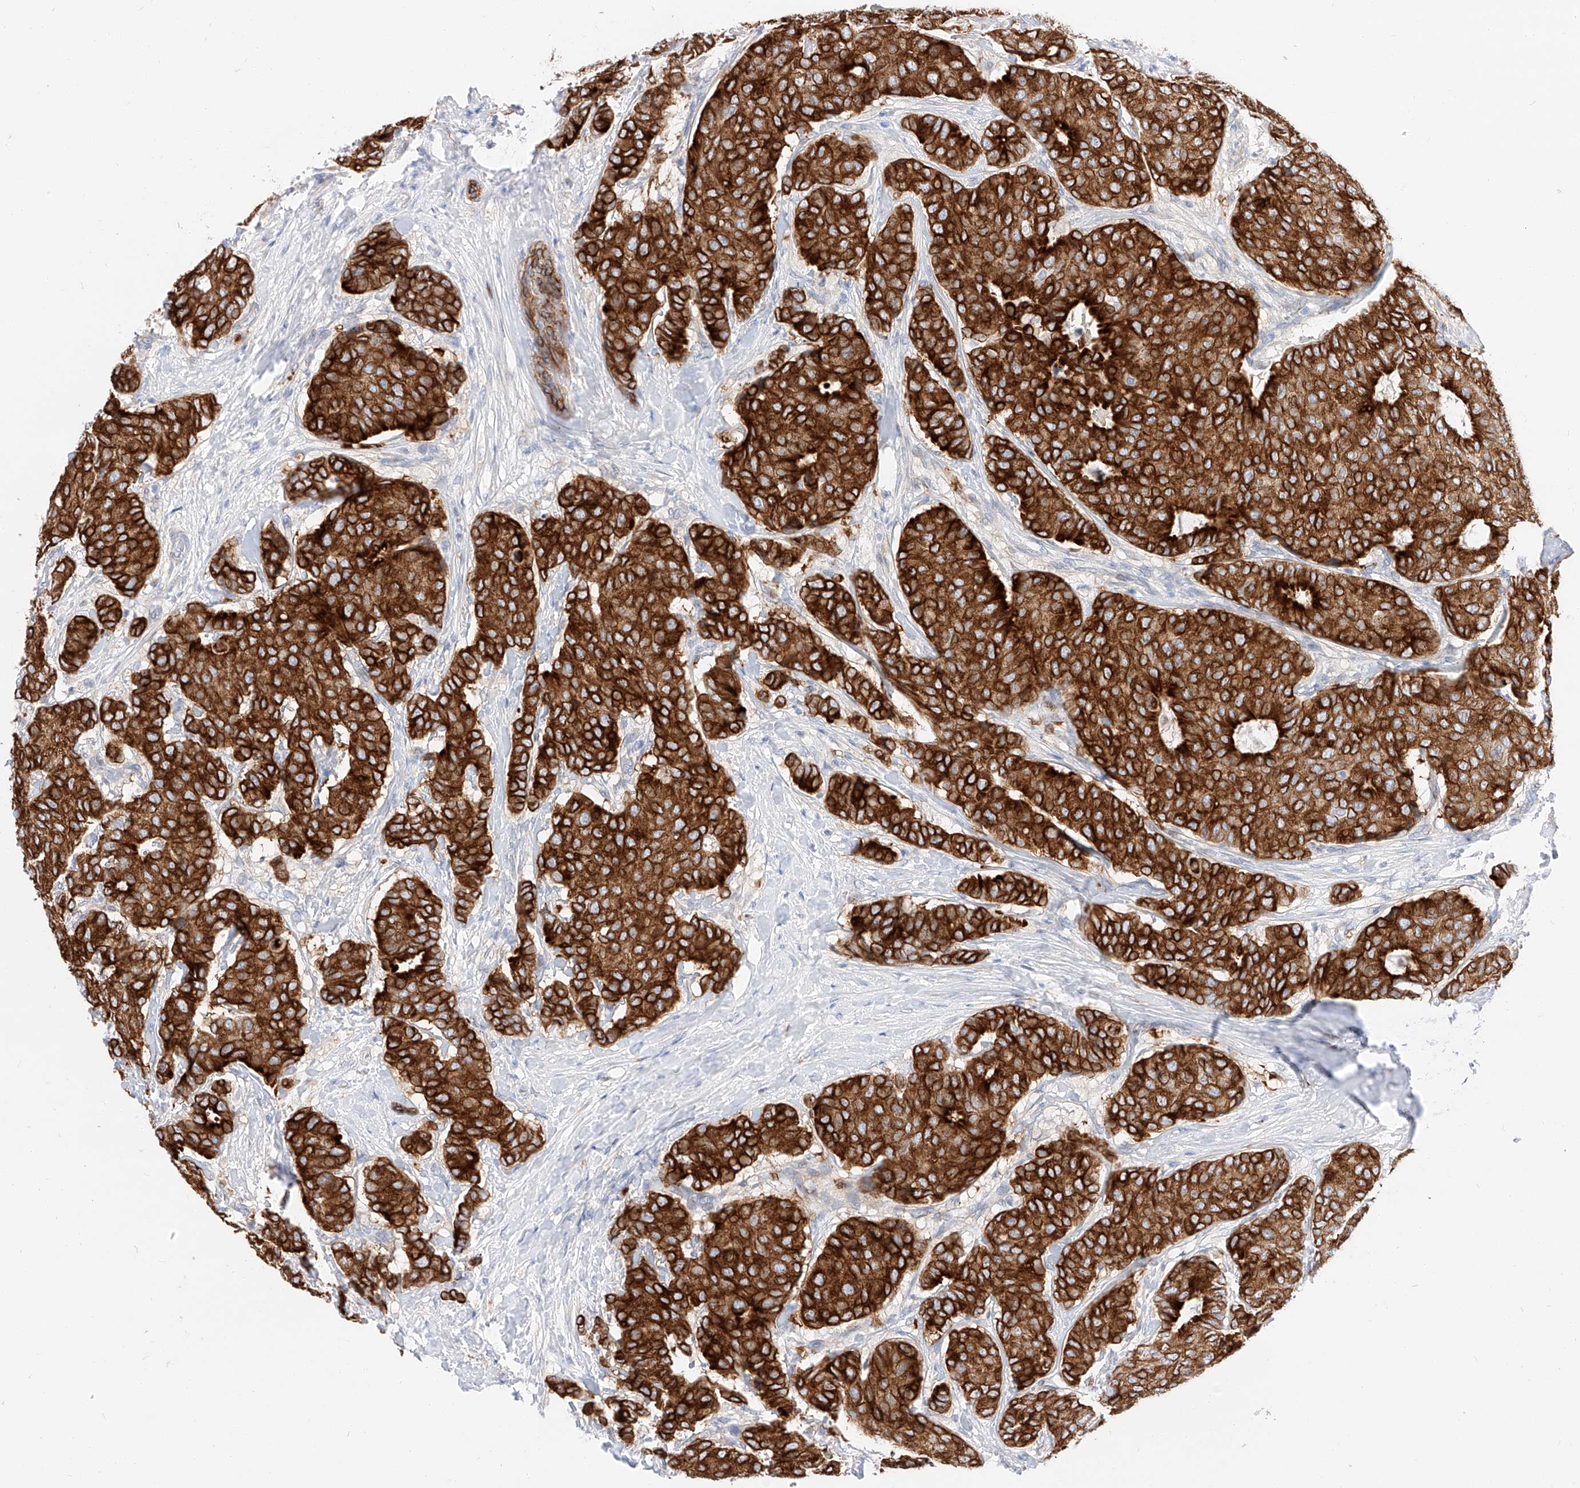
{"staining": {"intensity": "strong", "quantity": ">75%", "location": "cytoplasmic/membranous"}, "tissue": "breast cancer", "cell_type": "Tumor cells", "image_type": "cancer", "snomed": [{"axis": "morphology", "description": "Duct carcinoma"}, {"axis": "topography", "description": "Breast"}], "caption": "Infiltrating ductal carcinoma (breast) stained for a protein displays strong cytoplasmic/membranous positivity in tumor cells. (IHC, brightfield microscopy, high magnification).", "gene": "MAP7", "patient": {"sex": "female", "age": 75}}